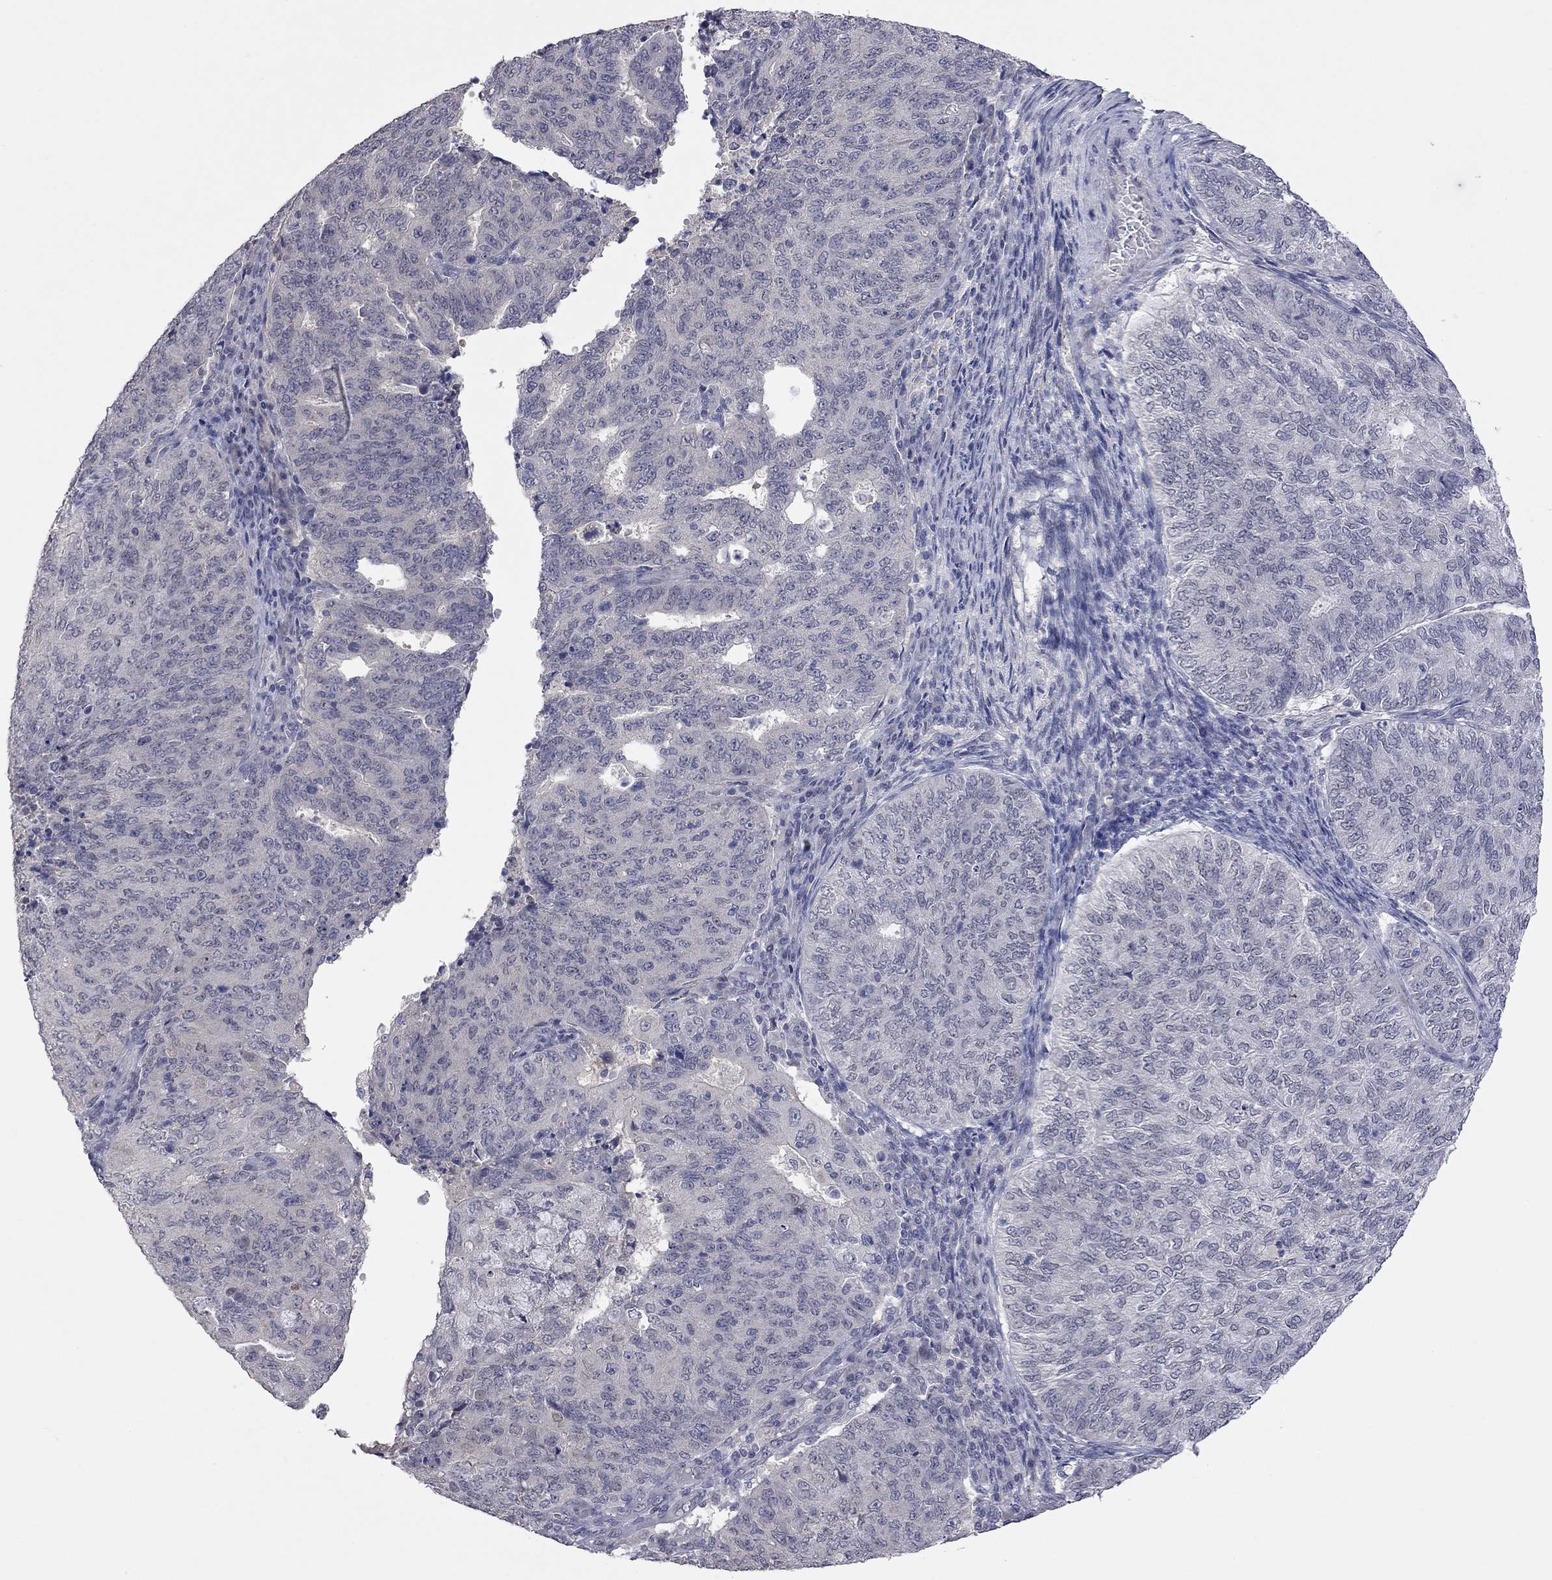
{"staining": {"intensity": "negative", "quantity": "none", "location": "none"}, "tissue": "endometrial cancer", "cell_type": "Tumor cells", "image_type": "cancer", "snomed": [{"axis": "morphology", "description": "Adenocarcinoma, NOS"}, {"axis": "topography", "description": "Endometrium"}], "caption": "Tumor cells show no significant protein positivity in adenocarcinoma (endometrial). The staining was performed using DAB (3,3'-diaminobenzidine) to visualize the protein expression in brown, while the nuclei were stained in blue with hematoxylin (Magnification: 20x).", "gene": "FABP12", "patient": {"sex": "female", "age": 82}}